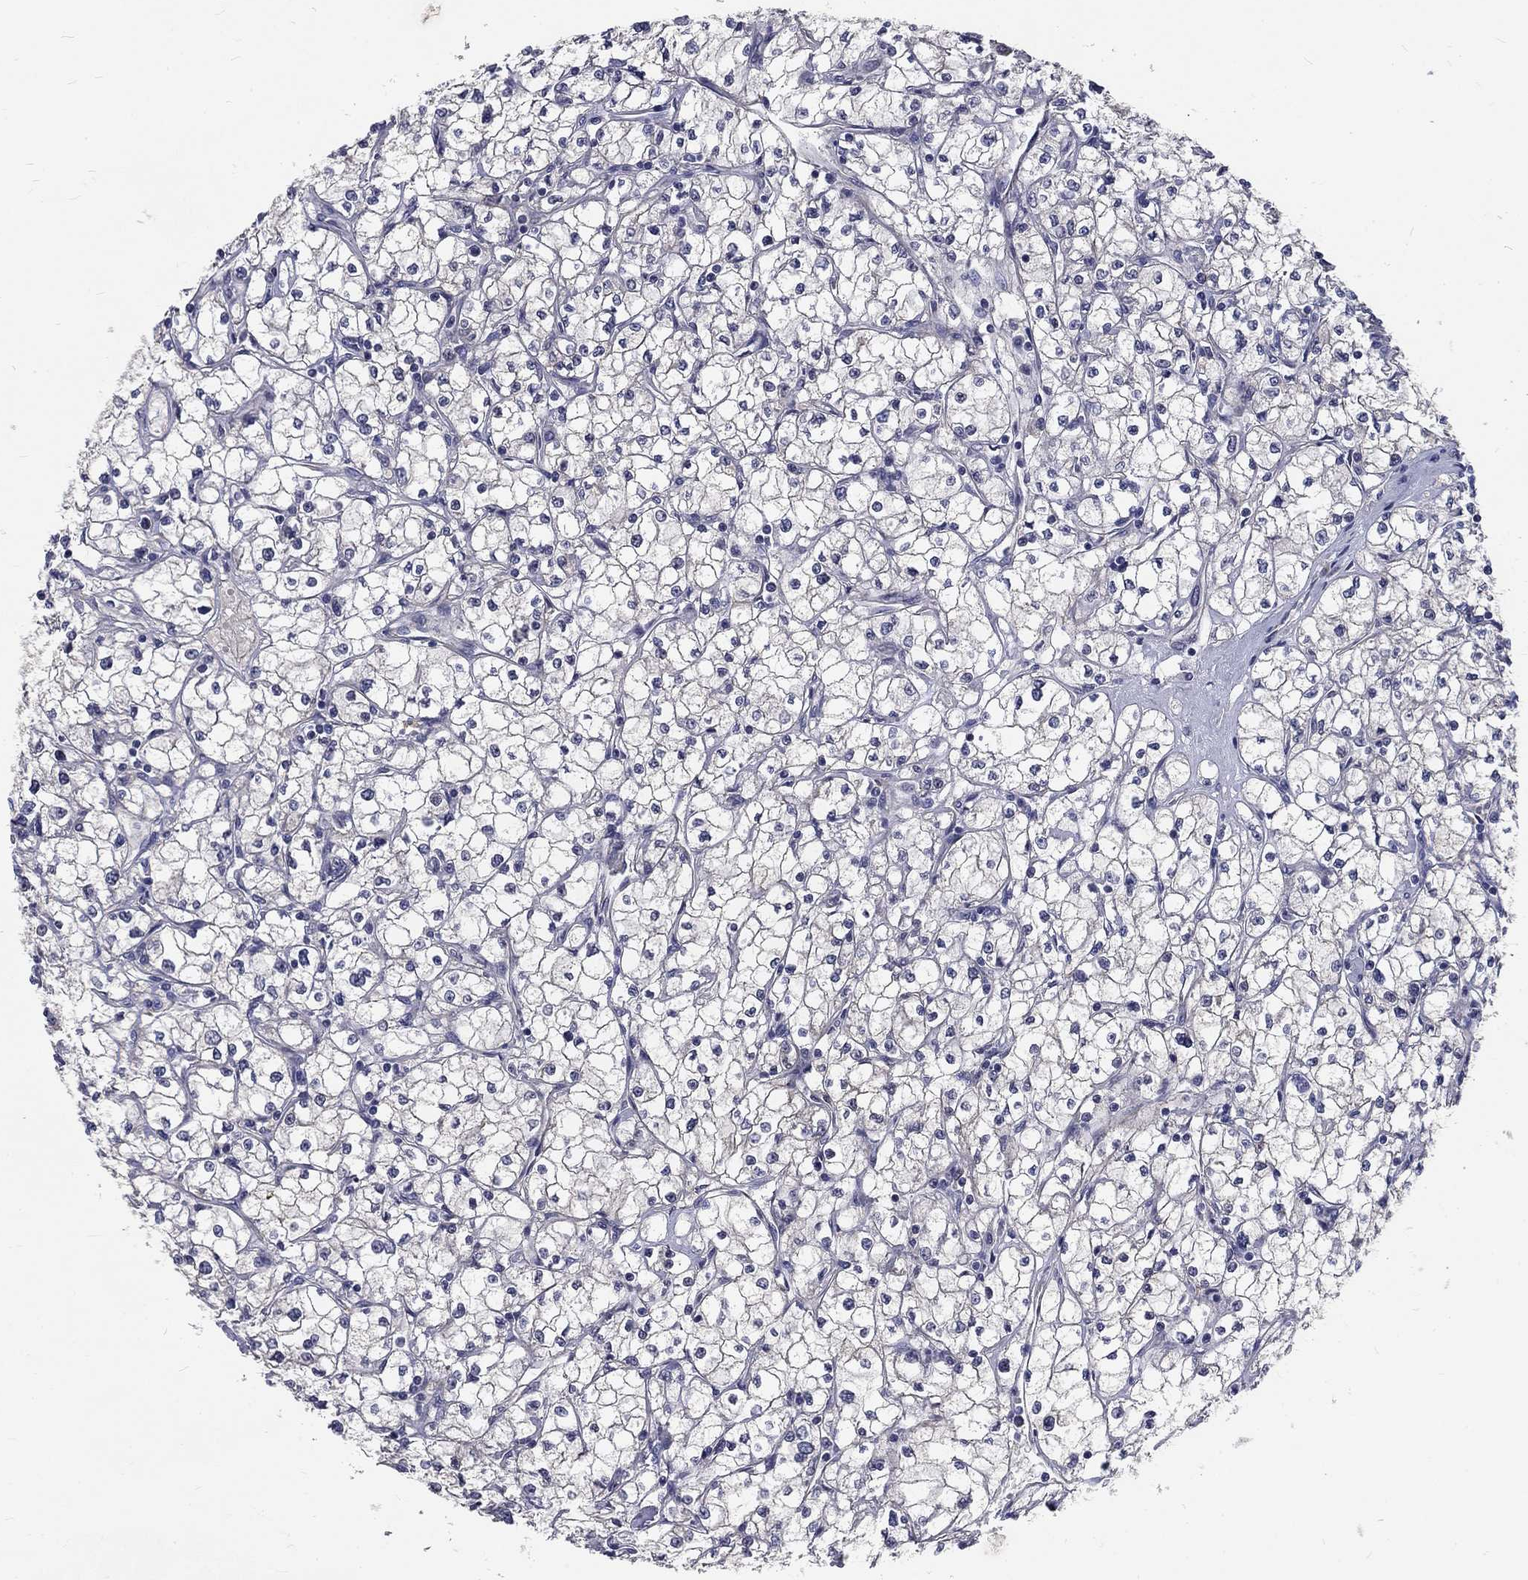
{"staining": {"intensity": "negative", "quantity": "none", "location": "none"}, "tissue": "renal cancer", "cell_type": "Tumor cells", "image_type": "cancer", "snomed": [{"axis": "morphology", "description": "Adenocarcinoma, NOS"}, {"axis": "topography", "description": "Kidney"}], "caption": "Immunohistochemistry image of renal cancer stained for a protein (brown), which shows no staining in tumor cells.", "gene": "PHKA1", "patient": {"sex": "male", "age": 67}}